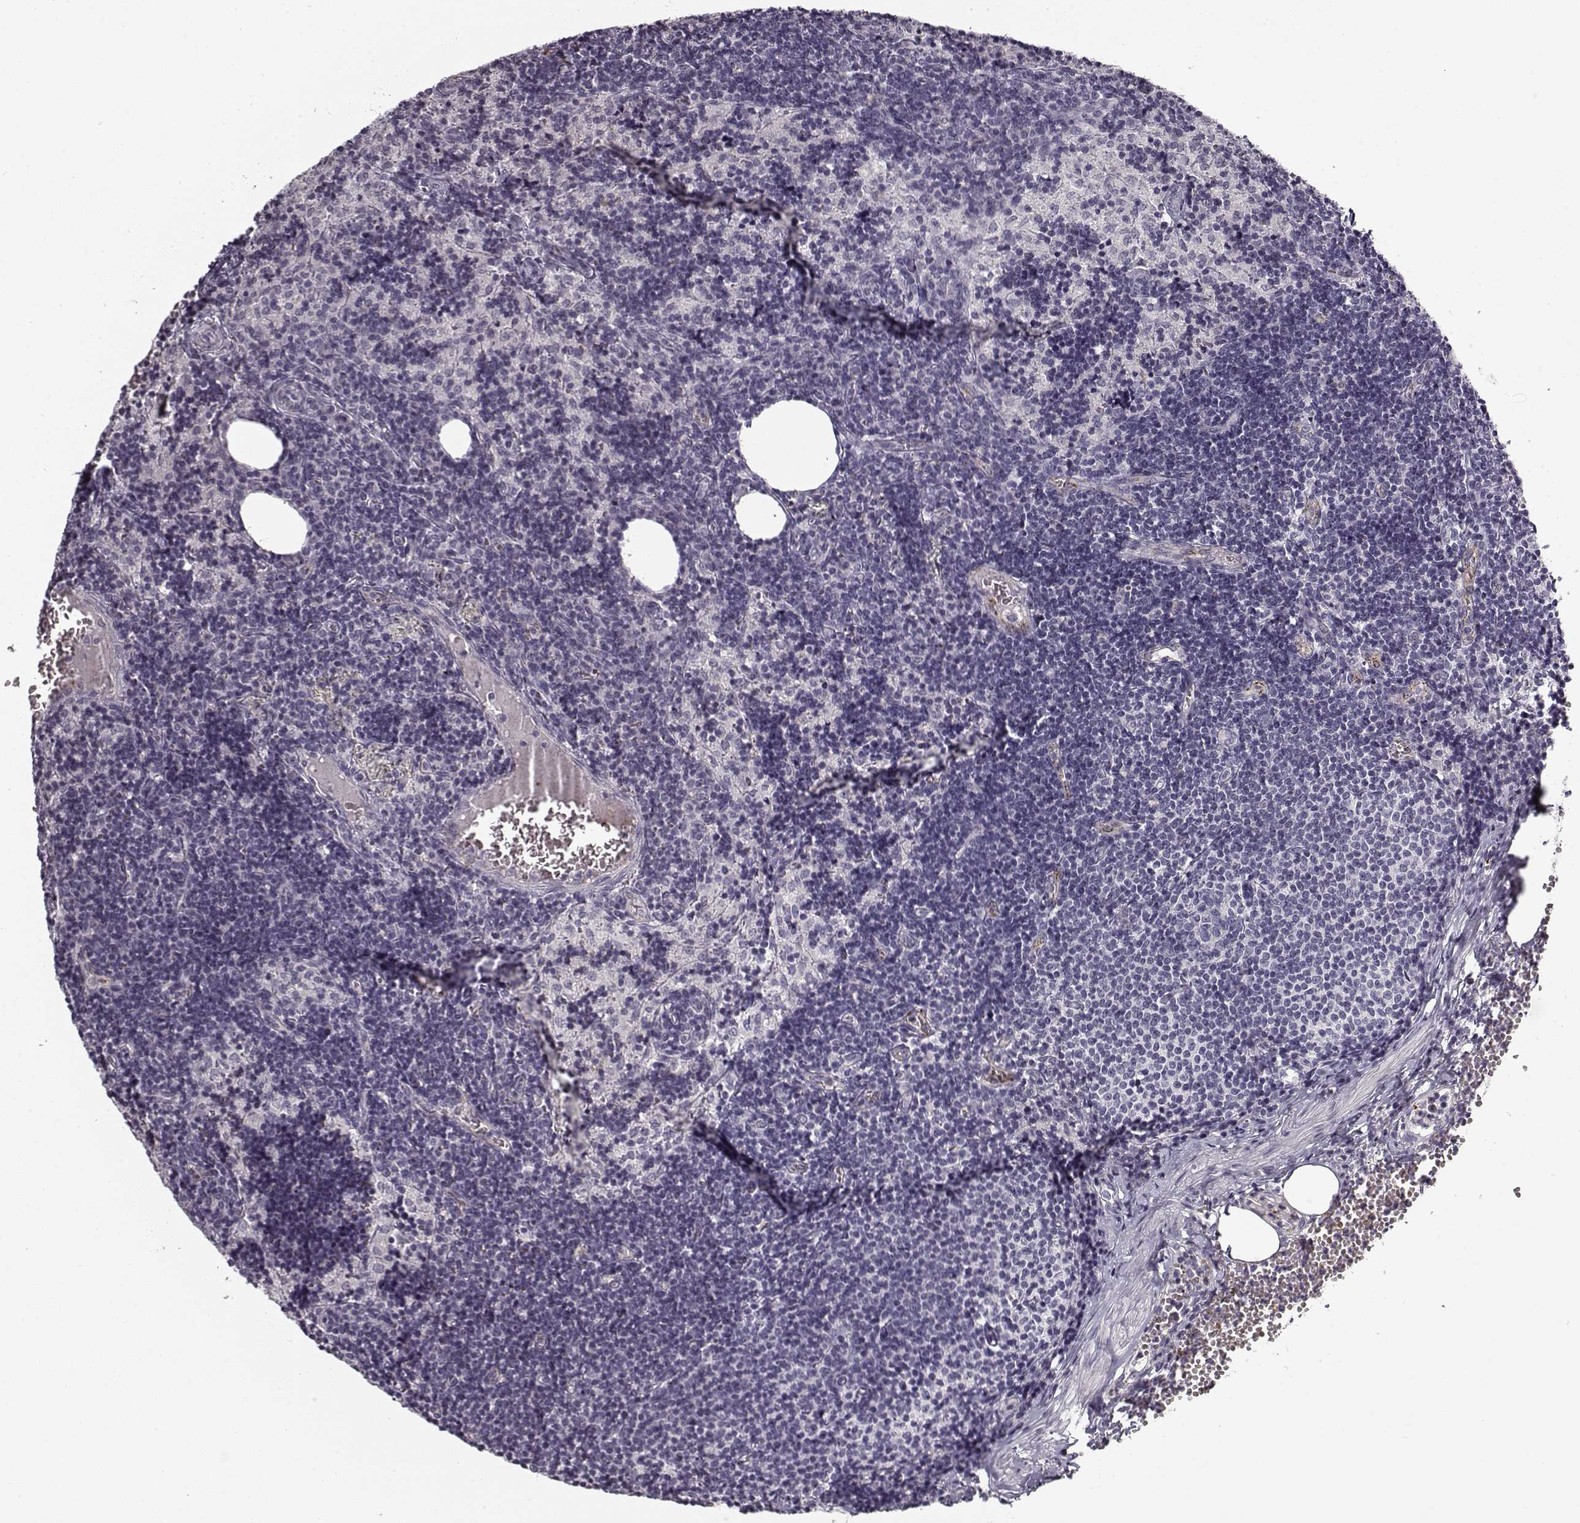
{"staining": {"intensity": "negative", "quantity": "none", "location": "none"}, "tissue": "lymph node", "cell_type": "Germinal center cells", "image_type": "normal", "snomed": [{"axis": "morphology", "description": "Normal tissue, NOS"}, {"axis": "topography", "description": "Lymph node"}], "caption": "Germinal center cells show no significant protein staining in normal lymph node.", "gene": "SNCA", "patient": {"sex": "female", "age": 50}}